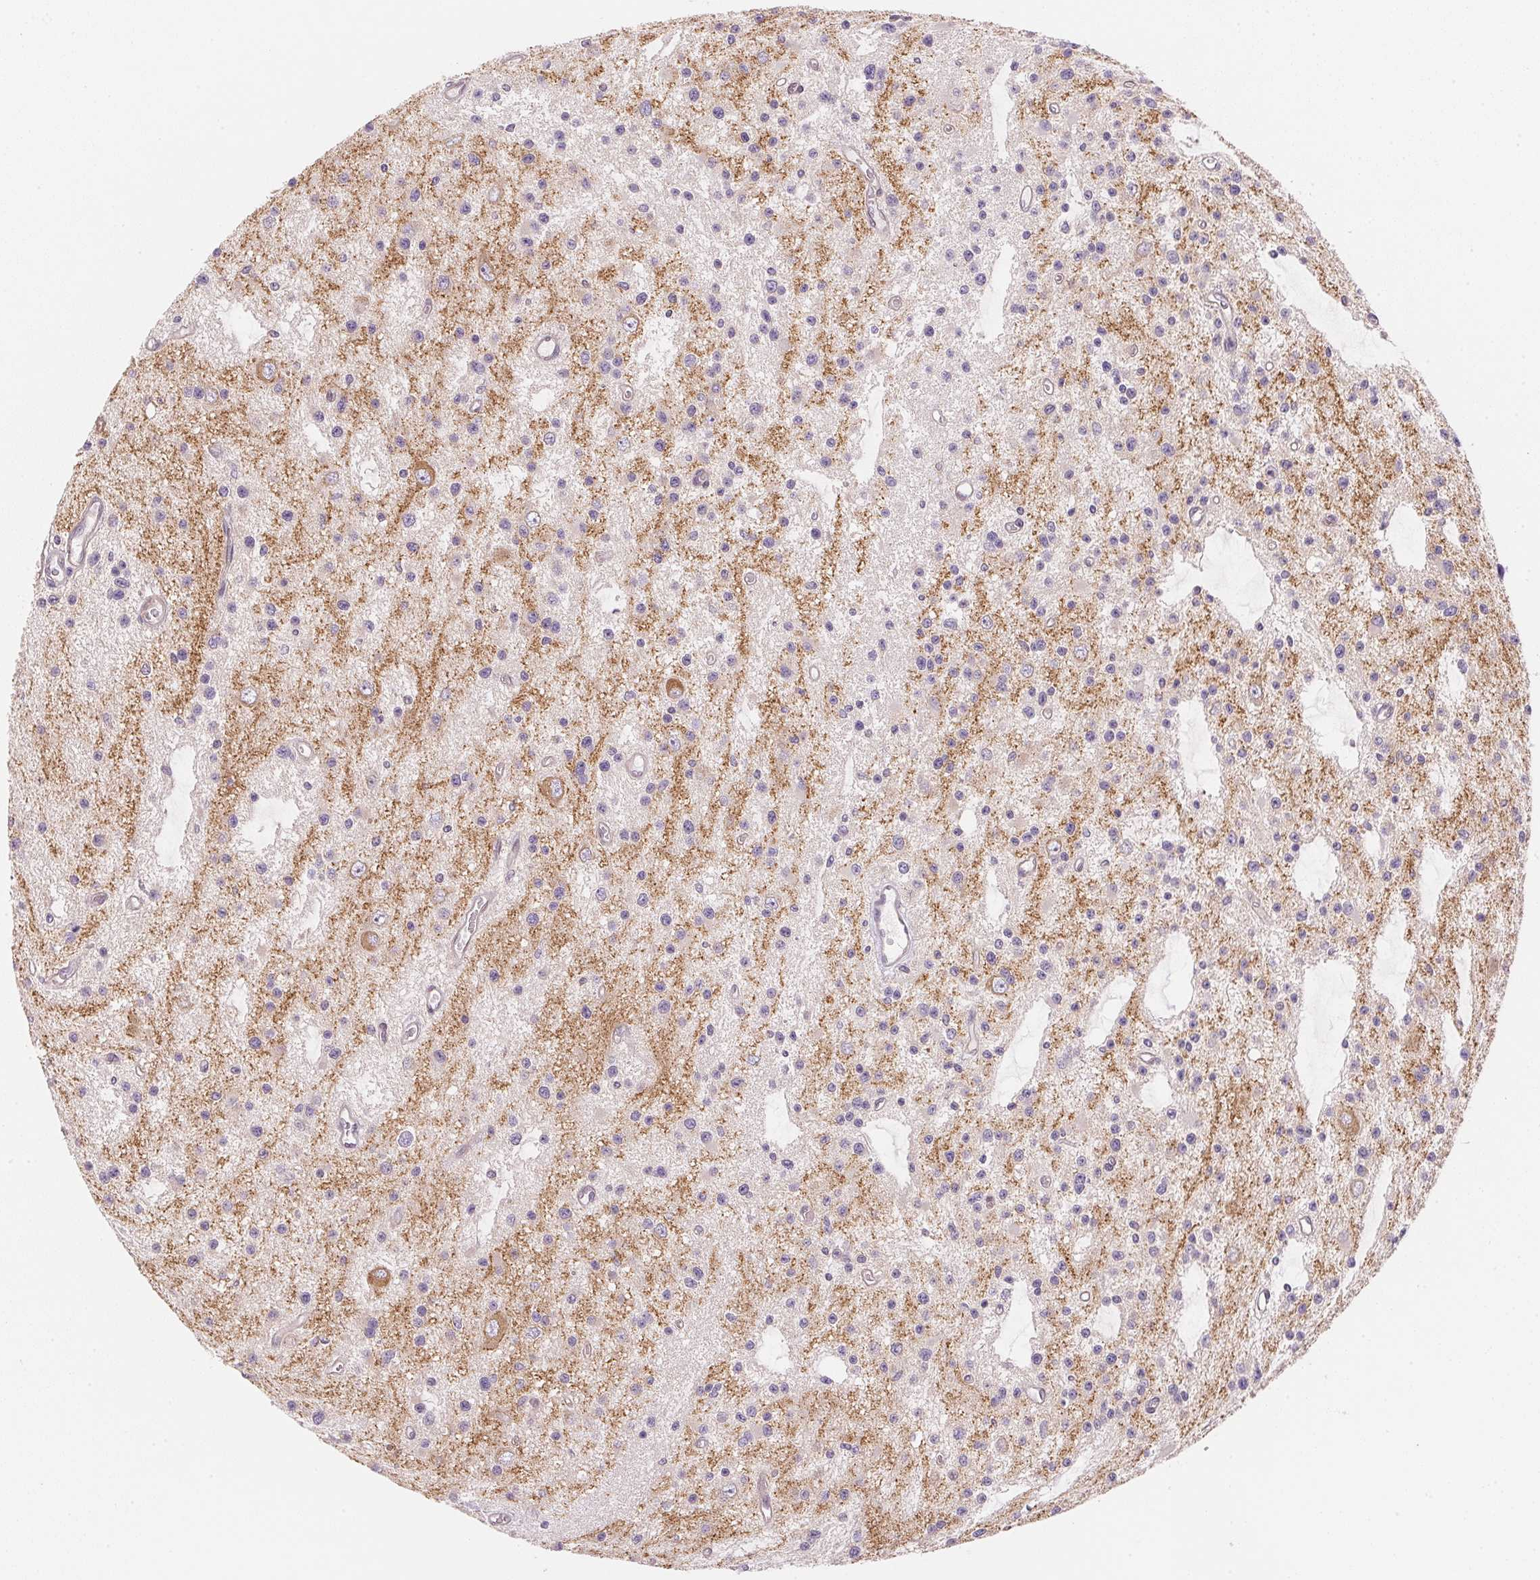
{"staining": {"intensity": "negative", "quantity": "none", "location": "none"}, "tissue": "glioma", "cell_type": "Tumor cells", "image_type": "cancer", "snomed": [{"axis": "morphology", "description": "Glioma, malignant, Low grade"}, {"axis": "topography", "description": "Brain"}], "caption": "The photomicrograph demonstrates no significant staining in tumor cells of malignant glioma (low-grade).", "gene": "SMTN", "patient": {"sex": "male", "age": 43}}